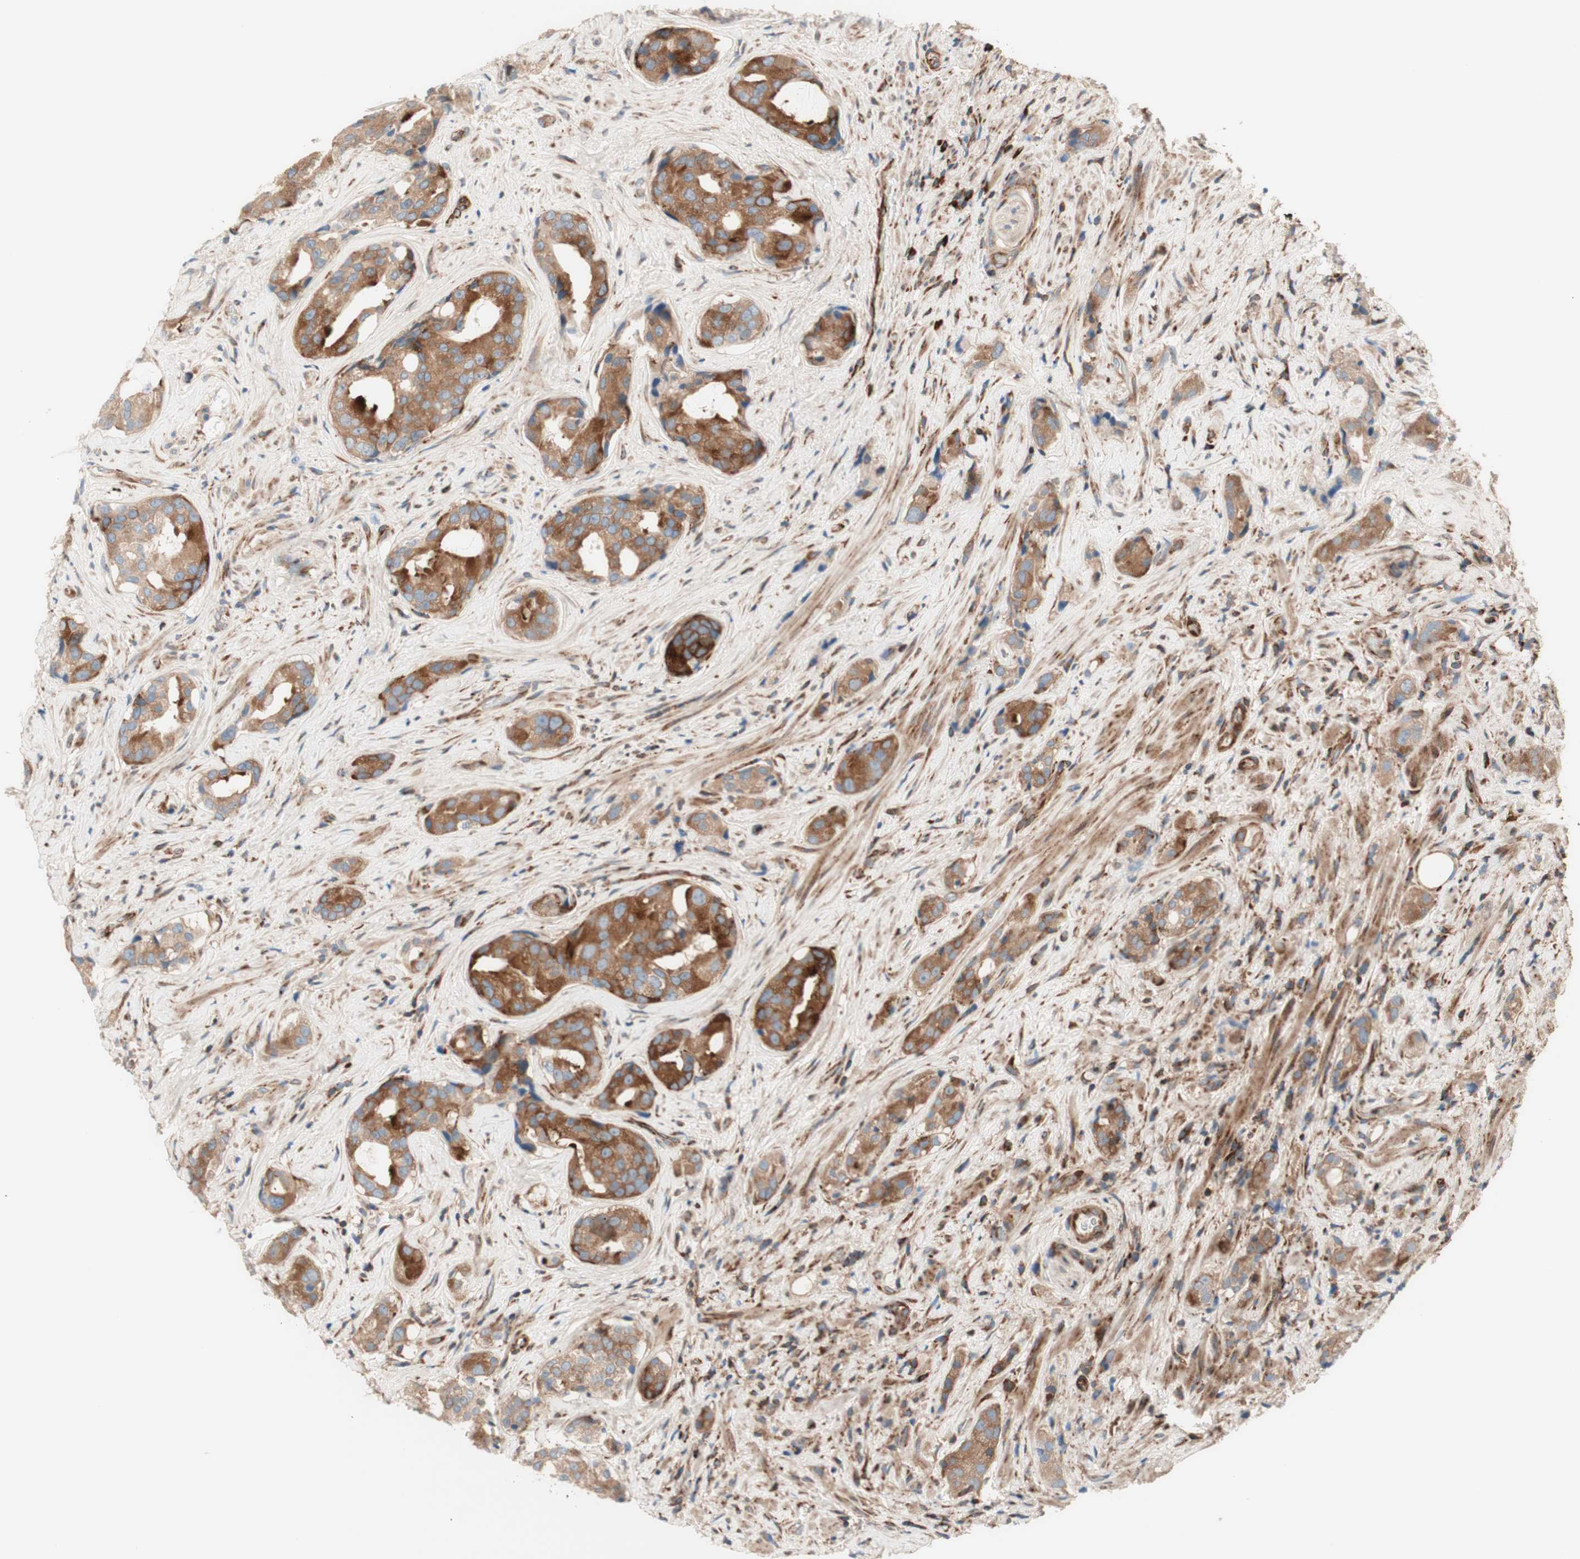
{"staining": {"intensity": "moderate", "quantity": ">75%", "location": "cytoplasmic/membranous"}, "tissue": "prostate cancer", "cell_type": "Tumor cells", "image_type": "cancer", "snomed": [{"axis": "morphology", "description": "Adenocarcinoma, High grade"}, {"axis": "topography", "description": "Prostate"}], "caption": "IHC (DAB) staining of prostate cancer (adenocarcinoma (high-grade)) demonstrates moderate cytoplasmic/membranous protein staining in about >75% of tumor cells.", "gene": "CCN4", "patient": {"sex": "male", "age": 71}}